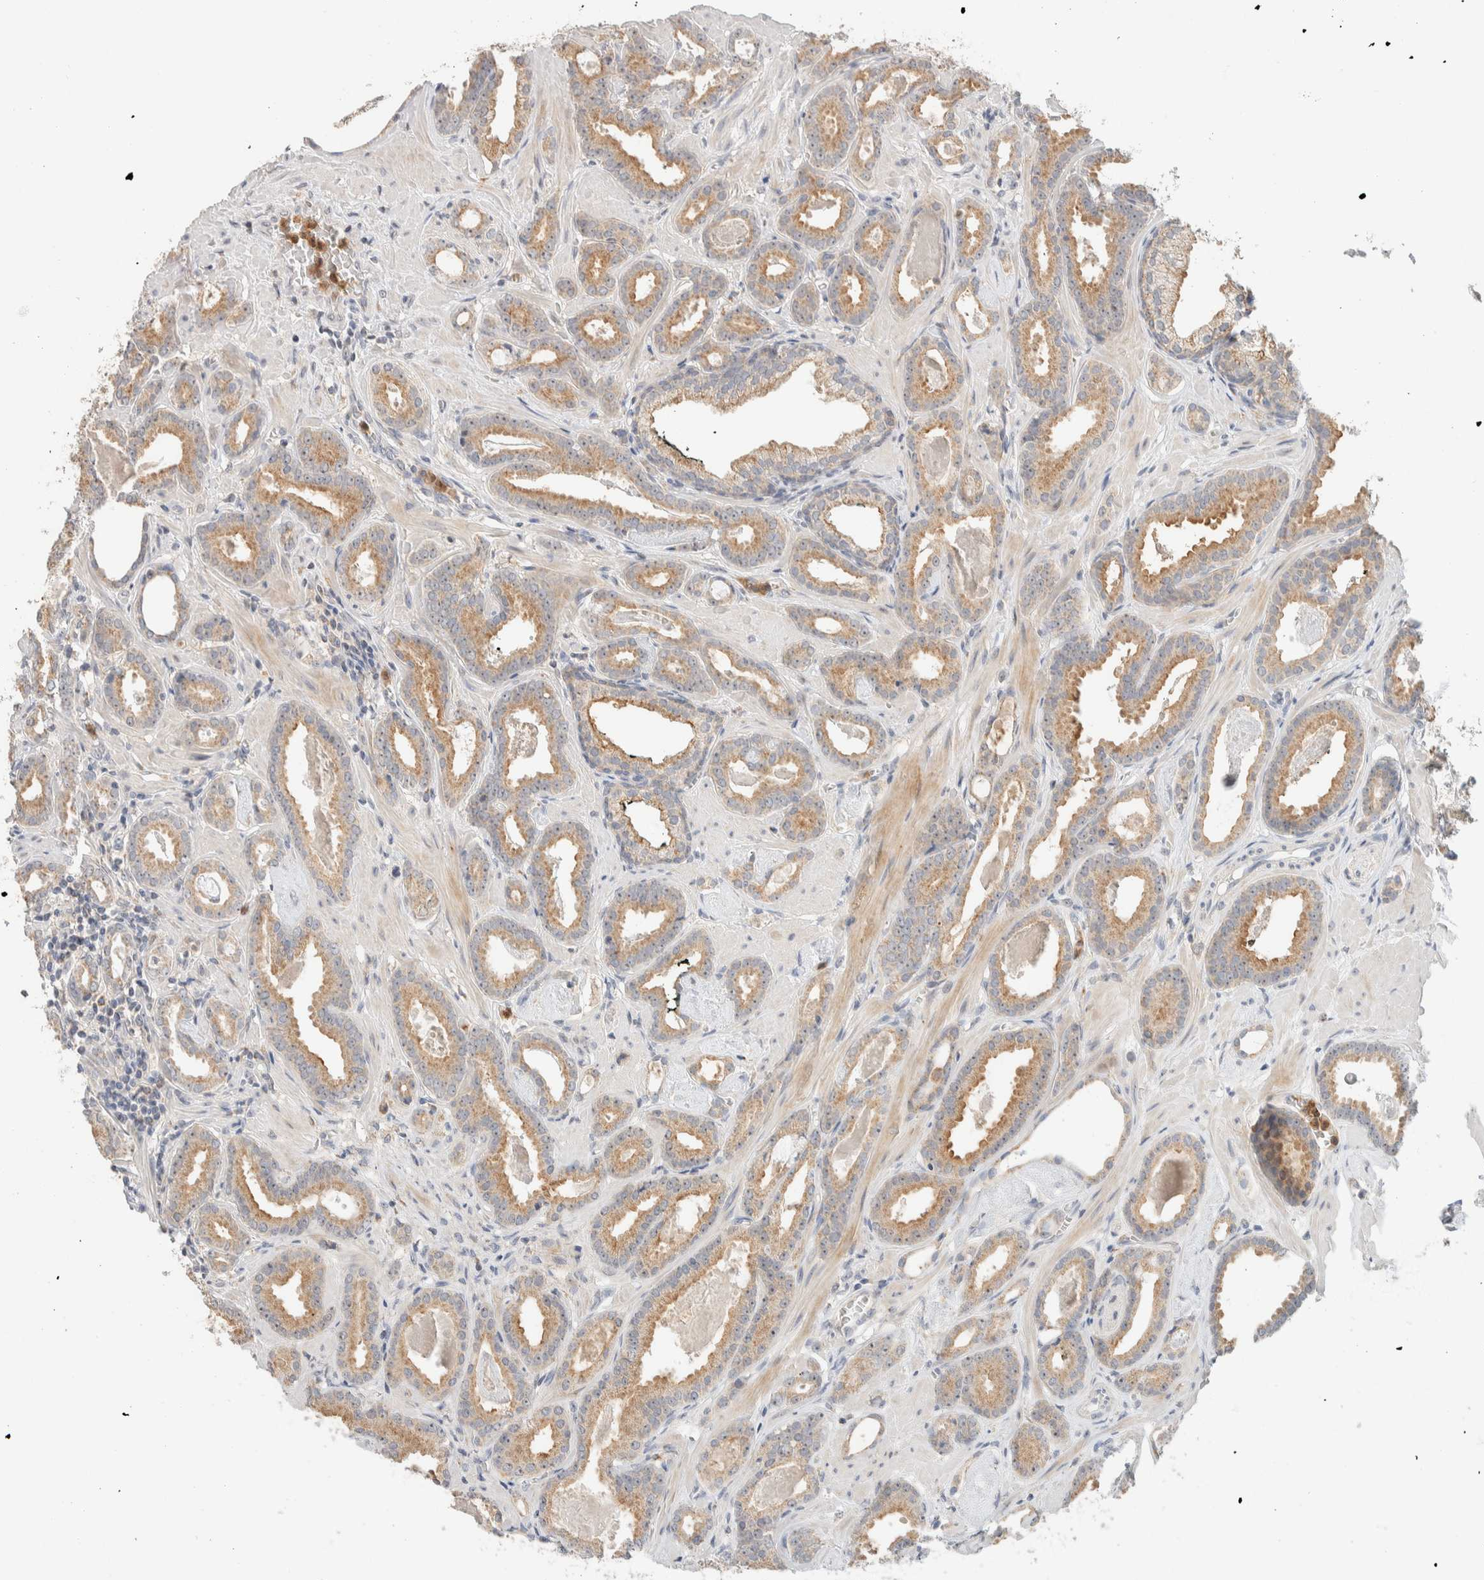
{"staining": {"intensity": "moderate", "quantity": ">75%", "location": "cytoplasmic/membranous"}, "tissue": "prostate cancer", "cell_type": "Tumor cells", "image_type": "cancer", "snomed": [{"axis": "morphology", "description": "Adenocarcinoma, Low grade"}, {"axis": "topography", "description": "Prostate"}], "caption": "Prostate adenocarcinoma (low-grade) stained with a brown dye displays moderate cytoplasmic/membranous positive expression in approximately >75% of tumor cells.", "gene": "HDHD3", "patient": {"sex": "male", "age": 53}}